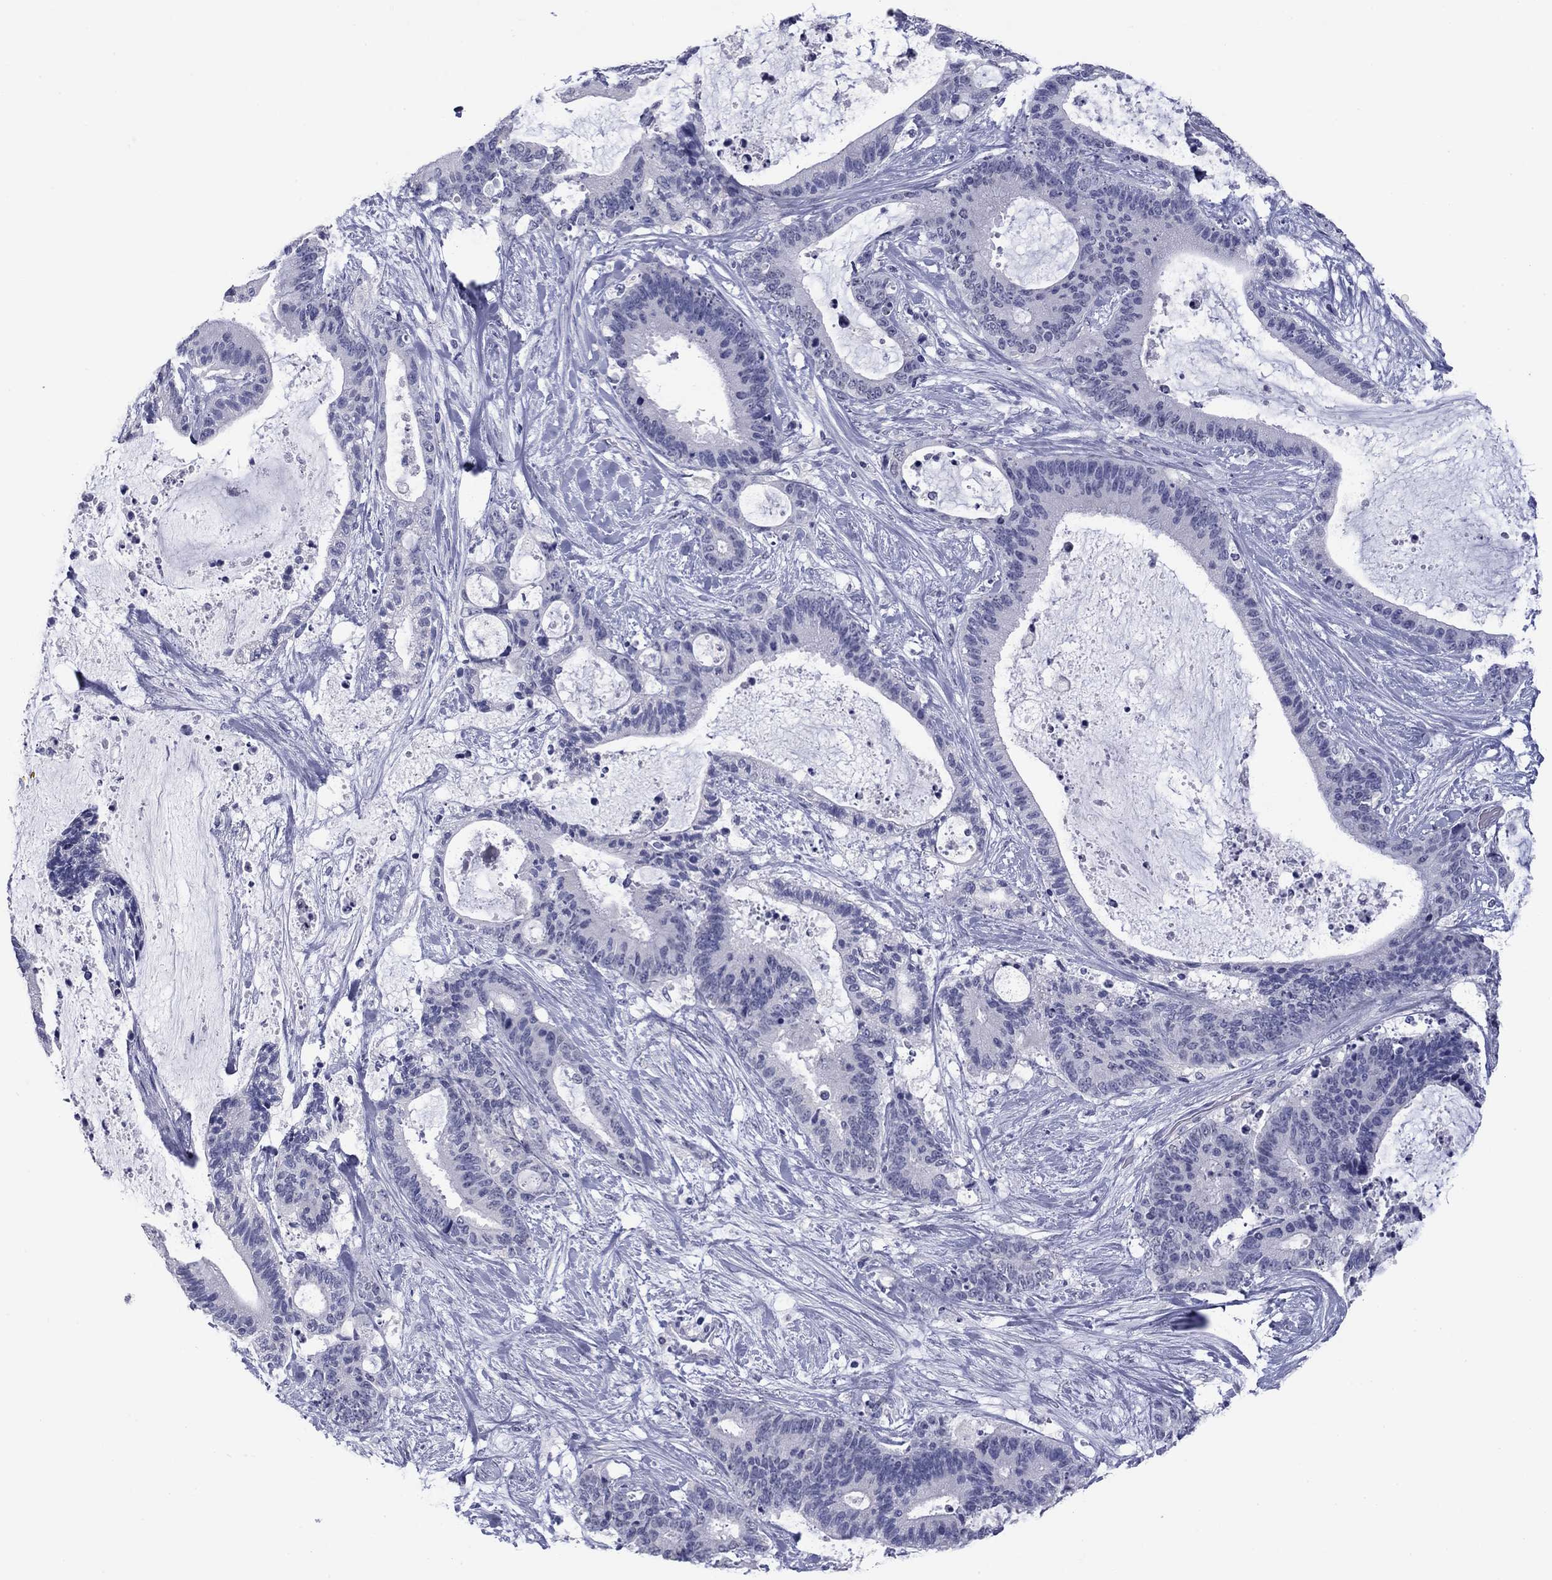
{"staining": {"intensity": "negative", "quantity": "none", "location": "none"}, "tissue": "liver cancer", "cell_type": "Tumor cells", "image_type": "cancer", "snomed": [{"axis": "morphology", "description": "Cholangiocarcinoma"}, {"axis": "topography", "description": "Liver"}], "caption": "High magnification brightfield microscopy of liver cholangiocarcinoma stained with DAB (brown) and counterstained with hematoxylin (blue): tumor cells show no significant positivity. (DAB immunohistochemistry visualized using brightfield microscopy, high magnification).", "gene": "HAO1", "patient": {"sex": "female", "age": 73}}